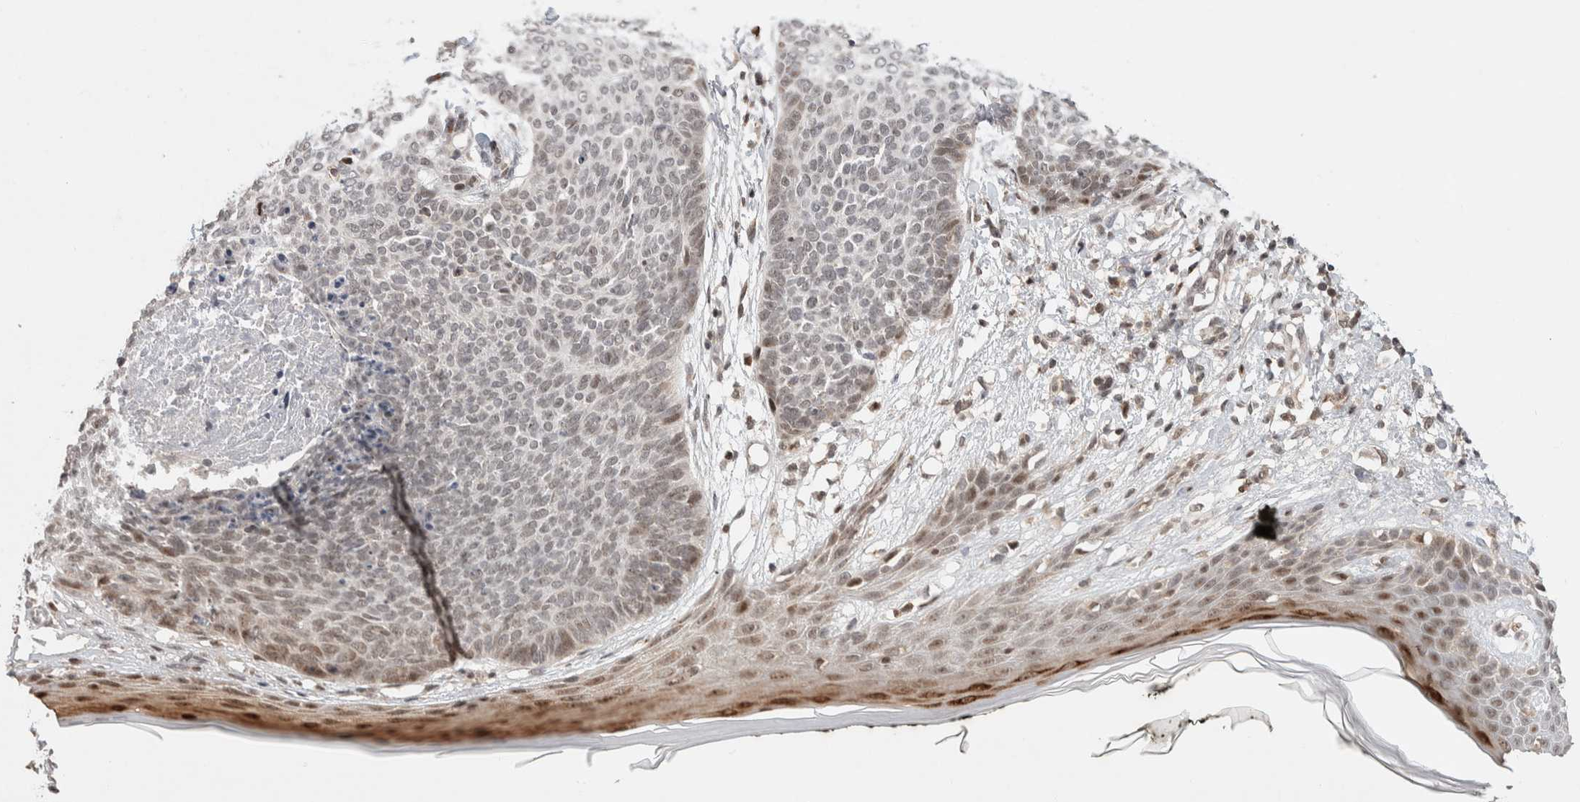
{"staining": {"intensity": "weak", "quantity": "<25%", "location": "nuclear"}, "tissue": "skin cancer", "cell_type": "Tumor cells", "image_type": "cancer", "snomed": [{"axis": "morphology", "description": "Normal tissue, NOS"}, {"axis": "morphology", "description": "Basal cell carcinoma"}, {"axis": "topography", "description": "Skin"}], "caption": "There is no significant expression in tumor cells of basal cell carcinoma (skin).", "gene": "ZNF521", "patient": {"sex": "male", "age": 50}}